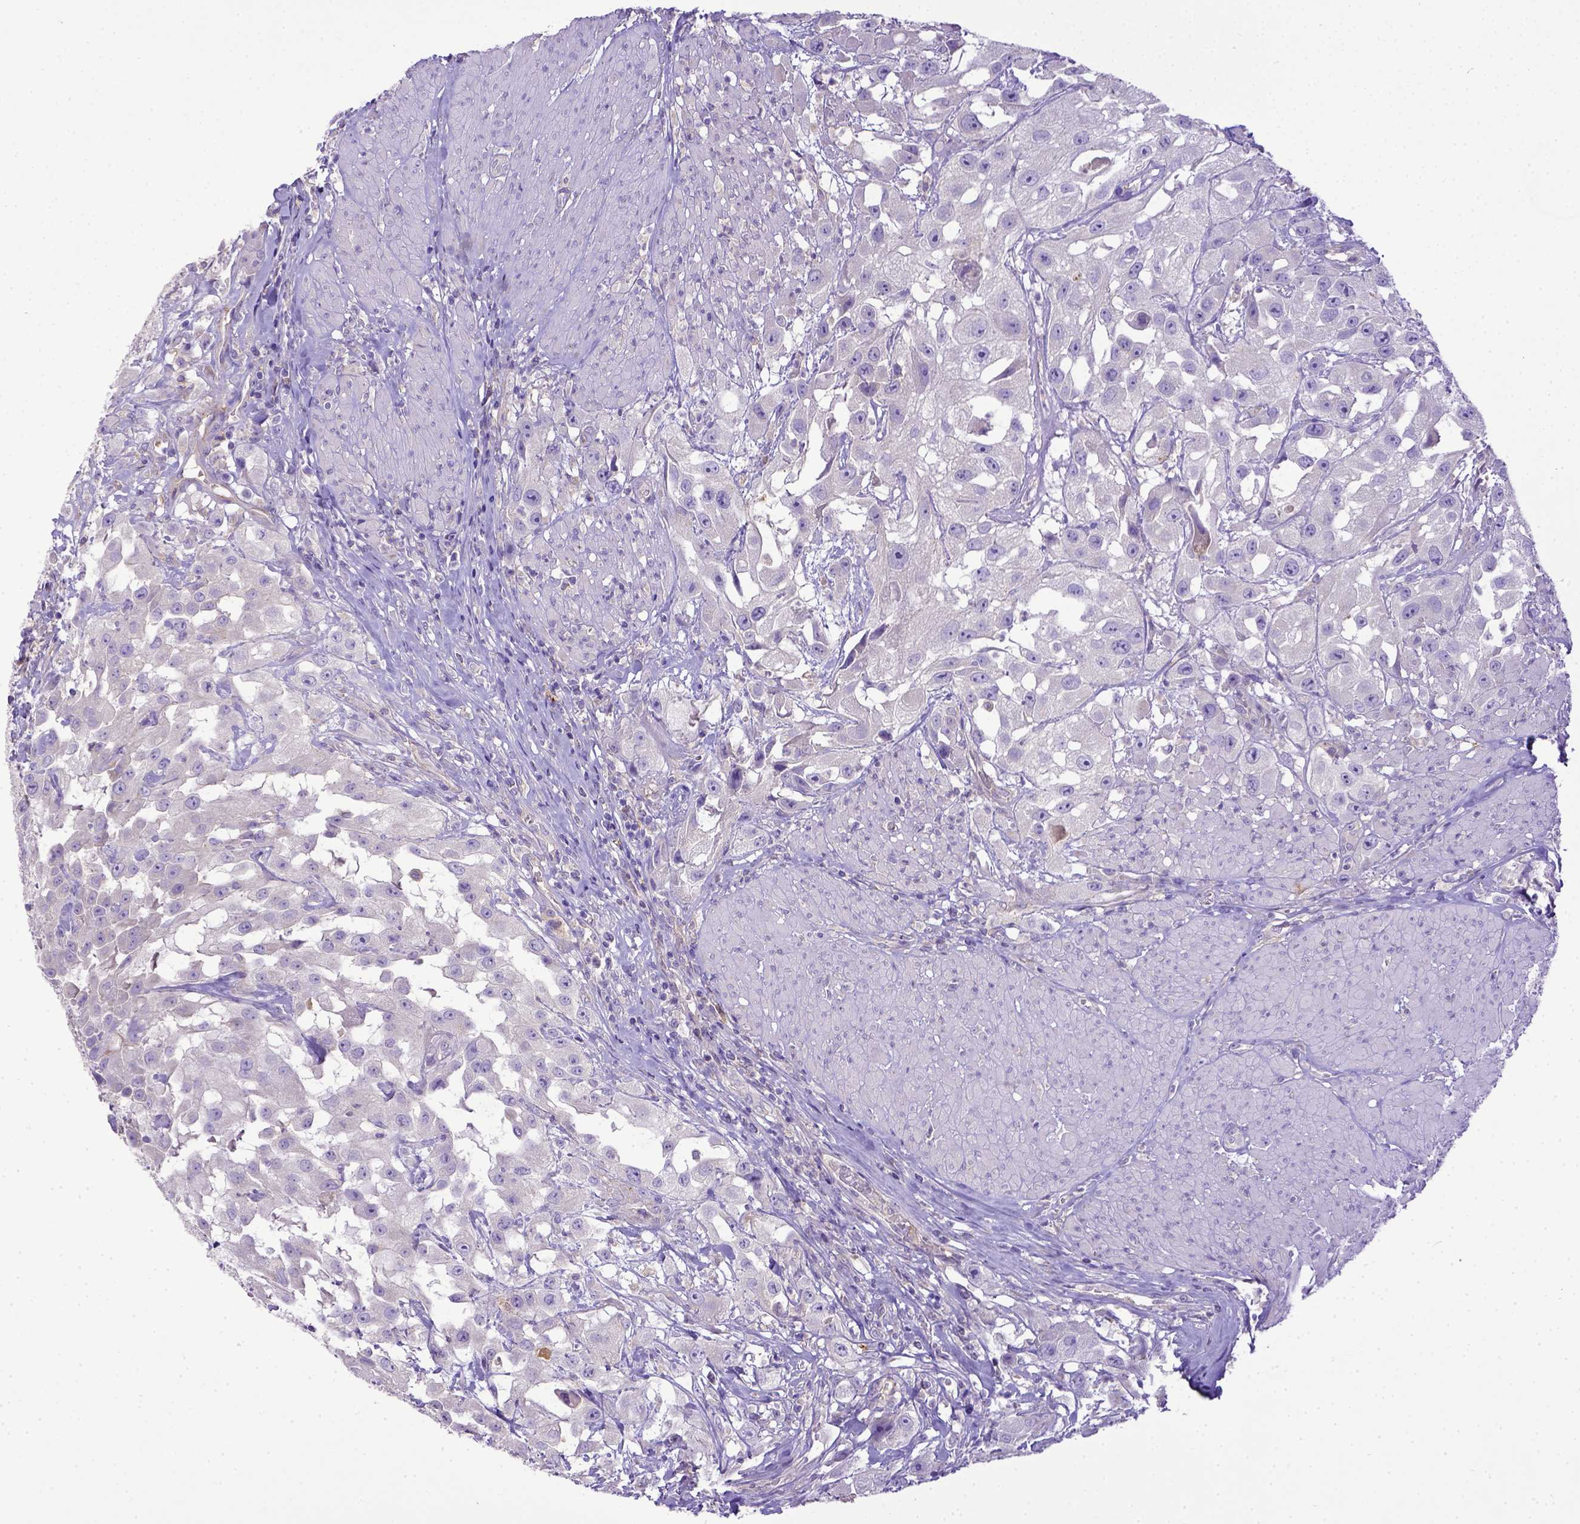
{"staining": {"intensity": "negative", "quantity": "none", "location": "none"}, "tissue": "urothelial cancer", "cell_type": "Tumor cells", "image_type": "cancer", "snomed": [{"axis": "morphology", "description": "Urothelial carcinoma, High grade"}, {"axis": "topography", "description": "Urinary bladder"}], "caption": "Tumor cells show no significant protein staining in urothelial cancer.", "gene": "CD40", "patient": {"sex": "male", "age": 79}}